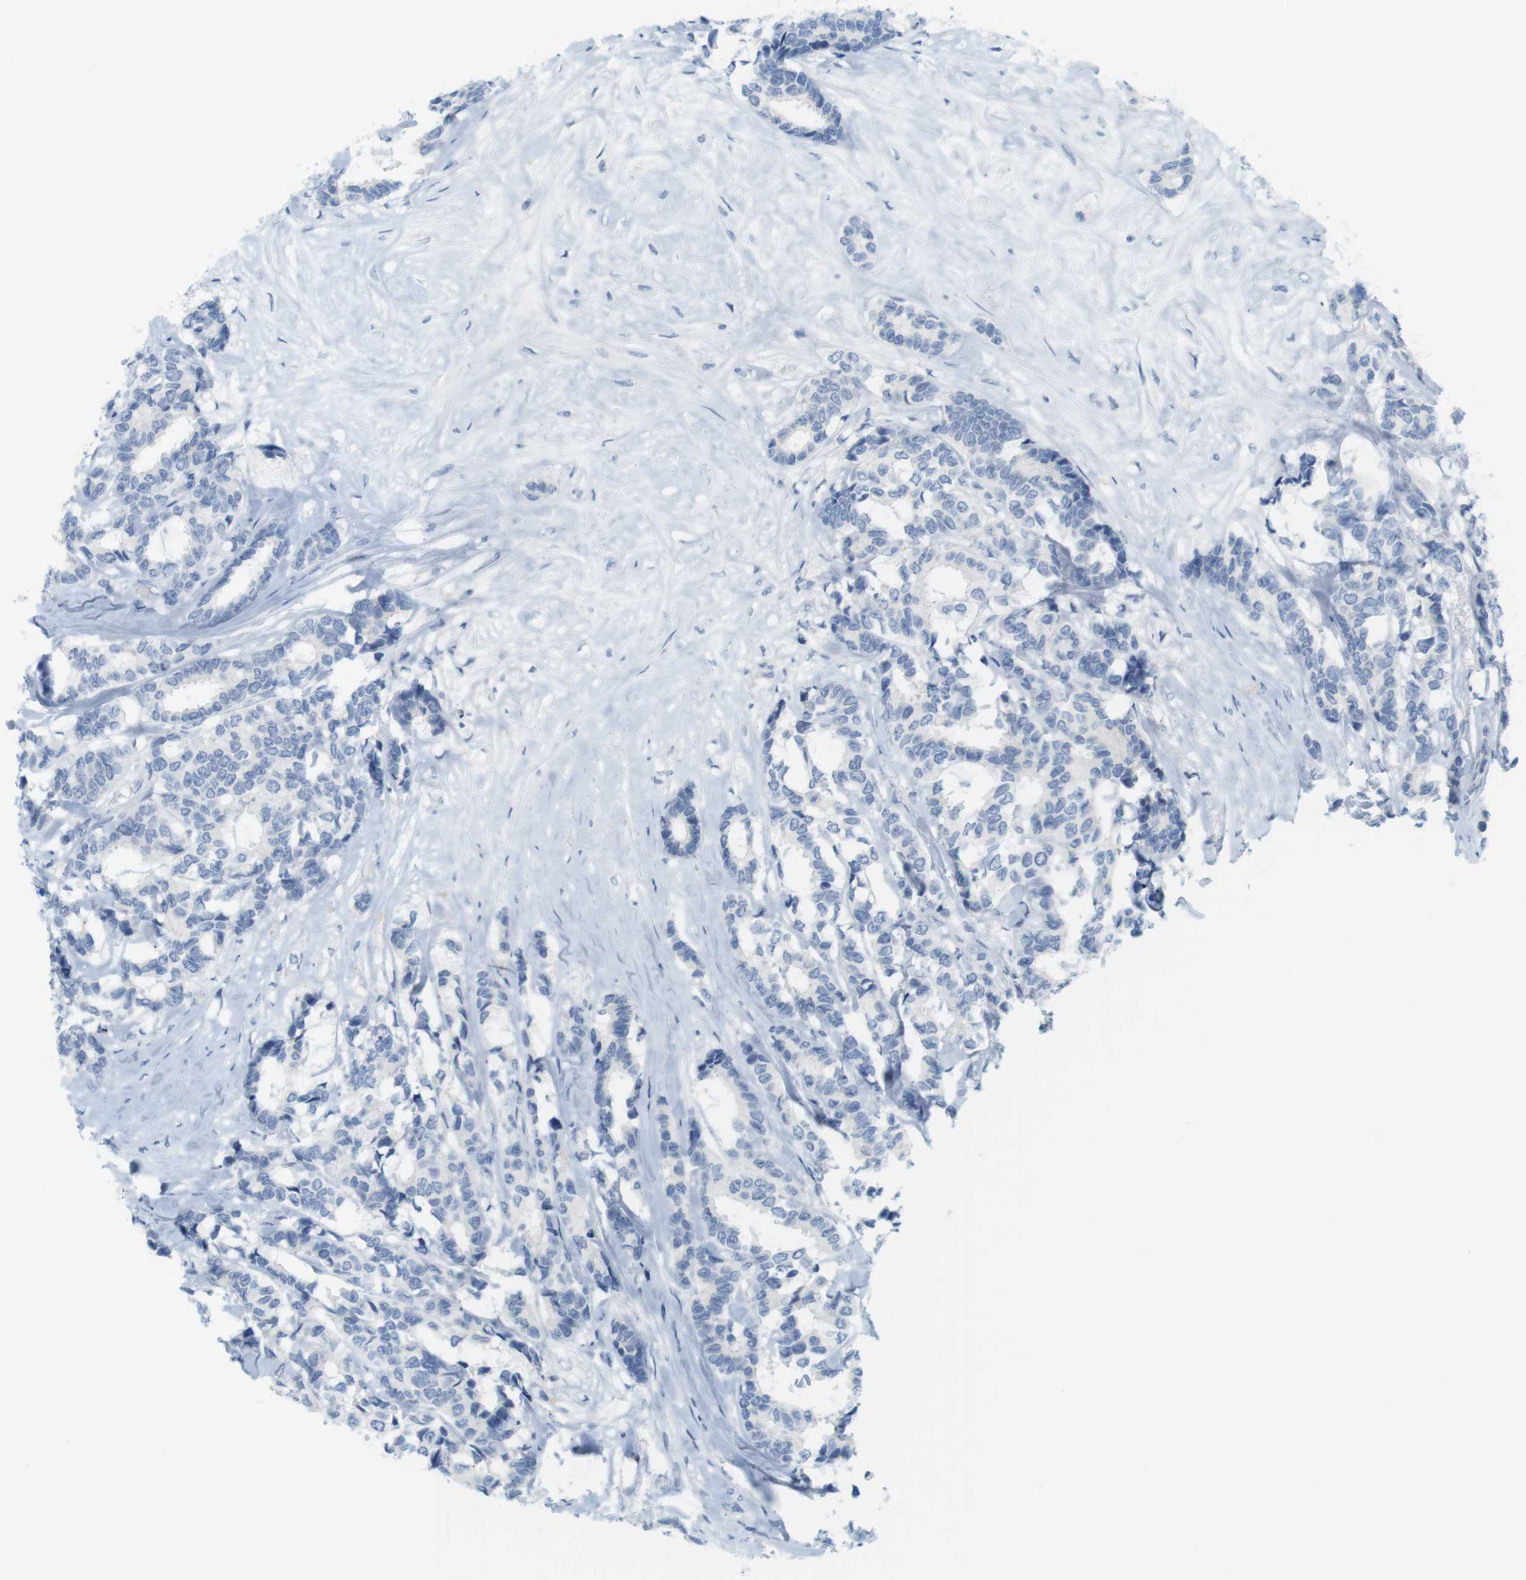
{"staining": {"intensity": "negative", "quantity": "none", "location": "none"}, "tissue": "breast cancer", "cell_type": "Tumor cells", "image_type": "cancer", "snomed": [{"axis": "morphology", "description": "Duct carcinoma"}, {"axis": "topography", "description": "Breast"}], "caption": "DAB immunohistochemical staining of breast infiltrating ductal carcinoma shows no significant positivity in tumor cells.", "gene": "CREB3L2", "patient": {"sex": "female", "age": 87}}